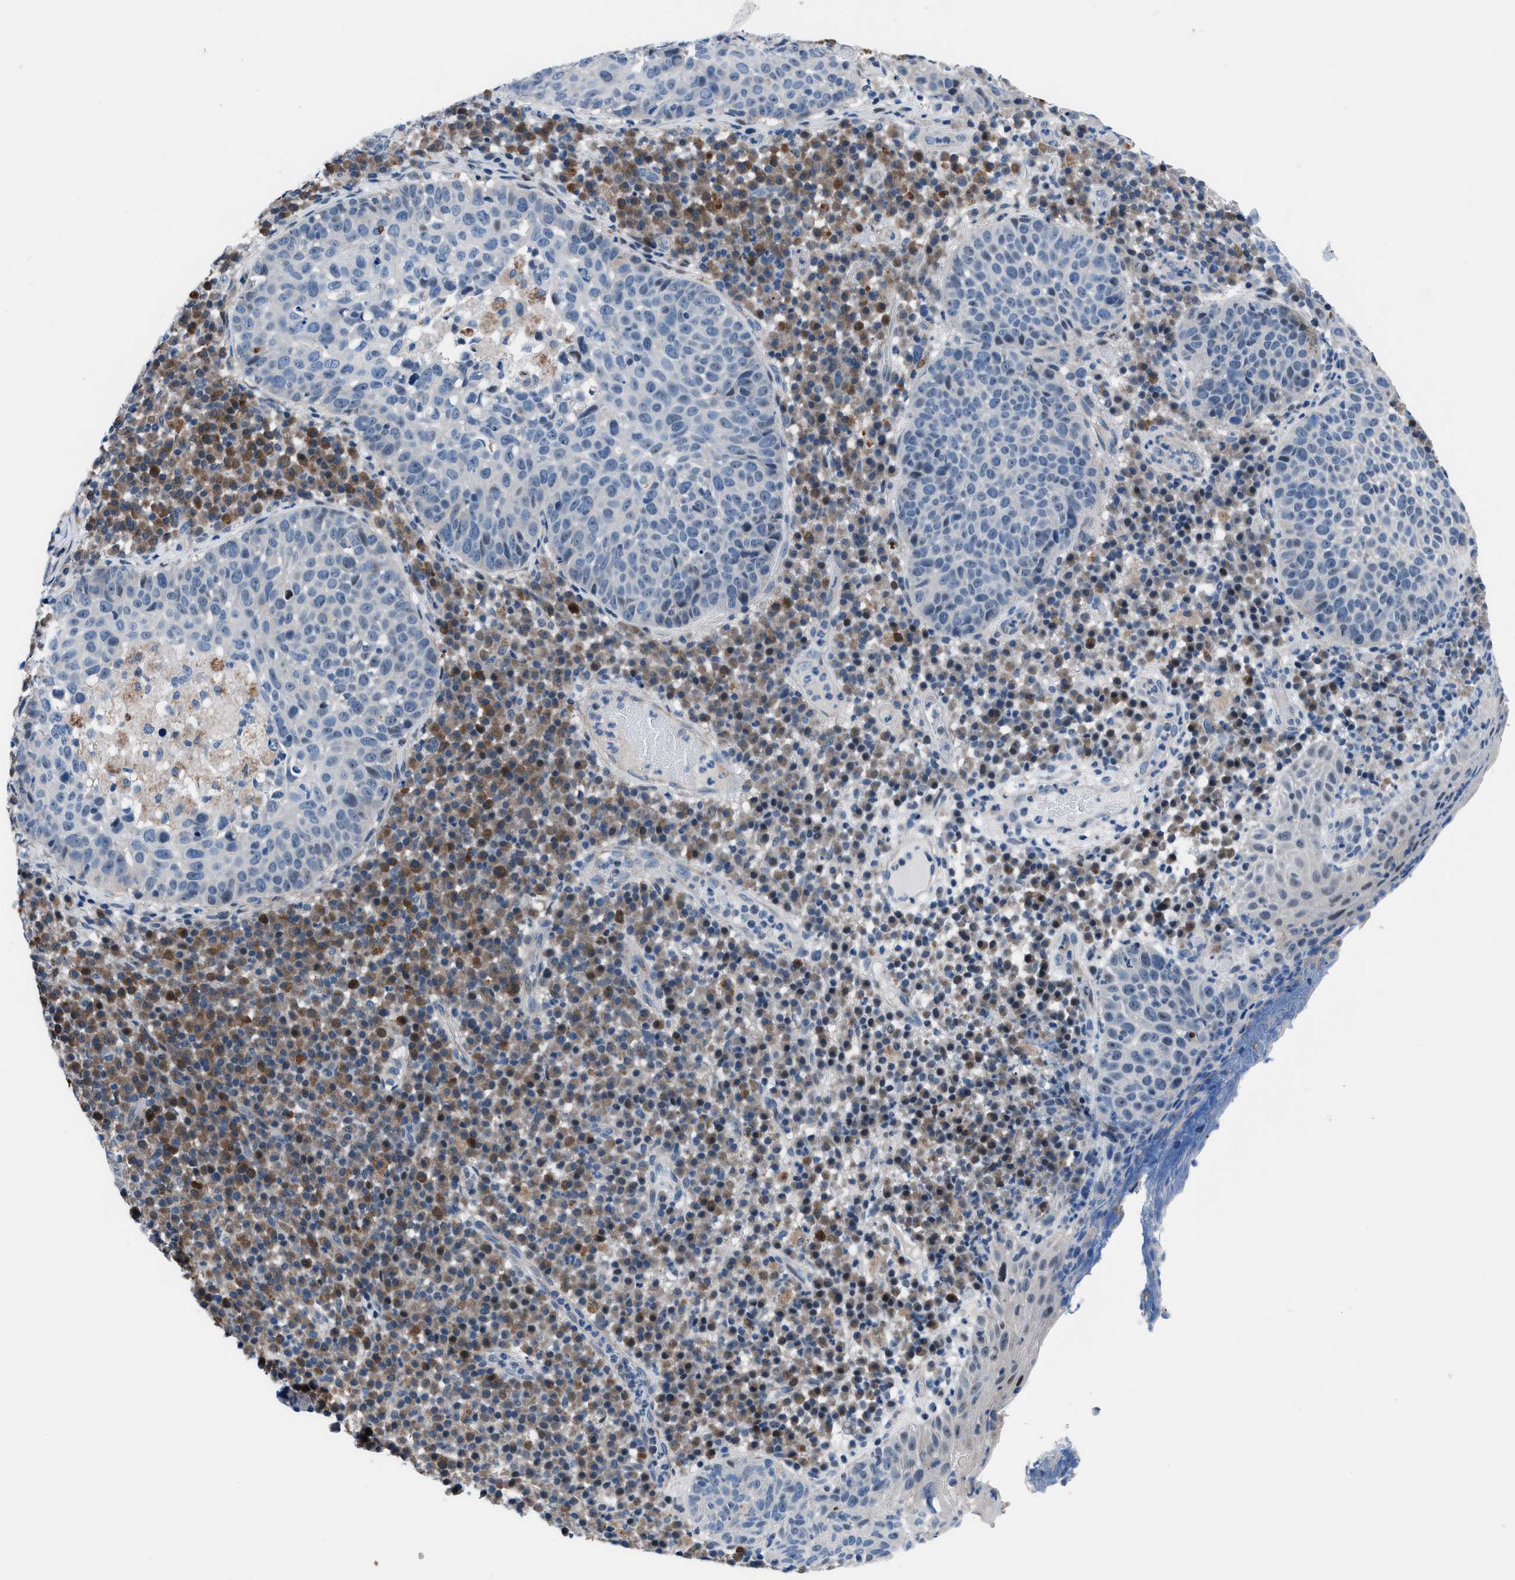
{"staining": {"intensity": "negative", "quantity": "none", "location": "none"}, "tissue": "skin cancer", "cell_type": "Tumor cells", "image_type": "cancer", "snomed": [{"axis": "morphology", "description": "Squamous cell carcinoma in situ, NOS"}, {"axis": "morphology", "description": "Squamous cell carcinoma, NOS"}, {"axis": "topography", "description": "Skin"}], "caption": "The immunohistochemistry (IHC) histopathology image has no significant staining in tumor cells of skin cancer tissue.", "gene": "UAP1", "patient": {"sex": "male", "age": 93}}